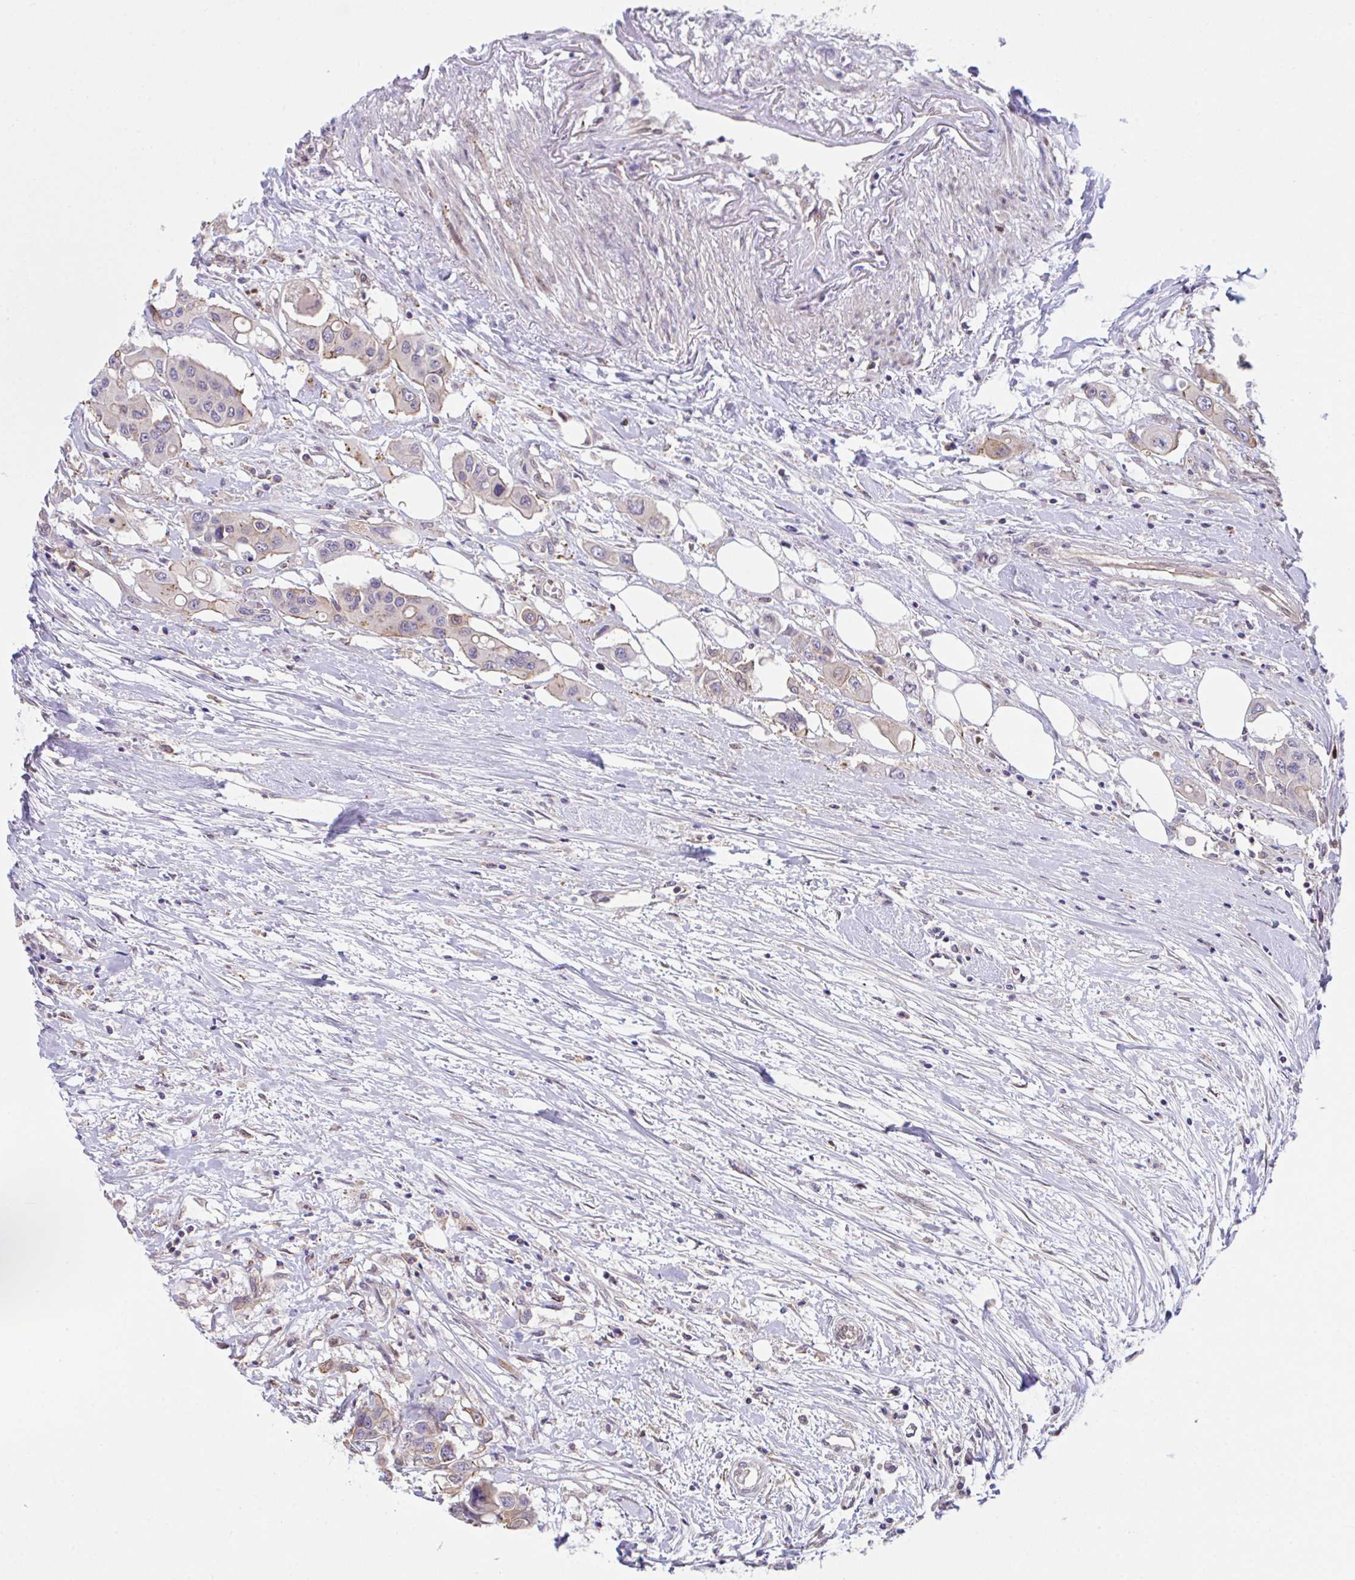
{"staining": {"intensity": "moderate", "quantity": "<25%", "location": "cytoplasmic/membranous"}, "tissue": "colorectal cancer", "cell_type": "Tumor cells", "image_type": "cancer", "snomed": [{"axis": "morphology", "description": "Adenocarcinoma, NOS"}, {"axis": "topography", "description": "Colon"}], "caption": "A high-resolution micrograph shows IHC staining of colorectal cancer (adenocarcinoma), which shows moderate cytoplasmic/membranous staining in about <25% of tumor cells.", "gene": "ZBED3", "patient": {"sex": "male", "age": 77}}